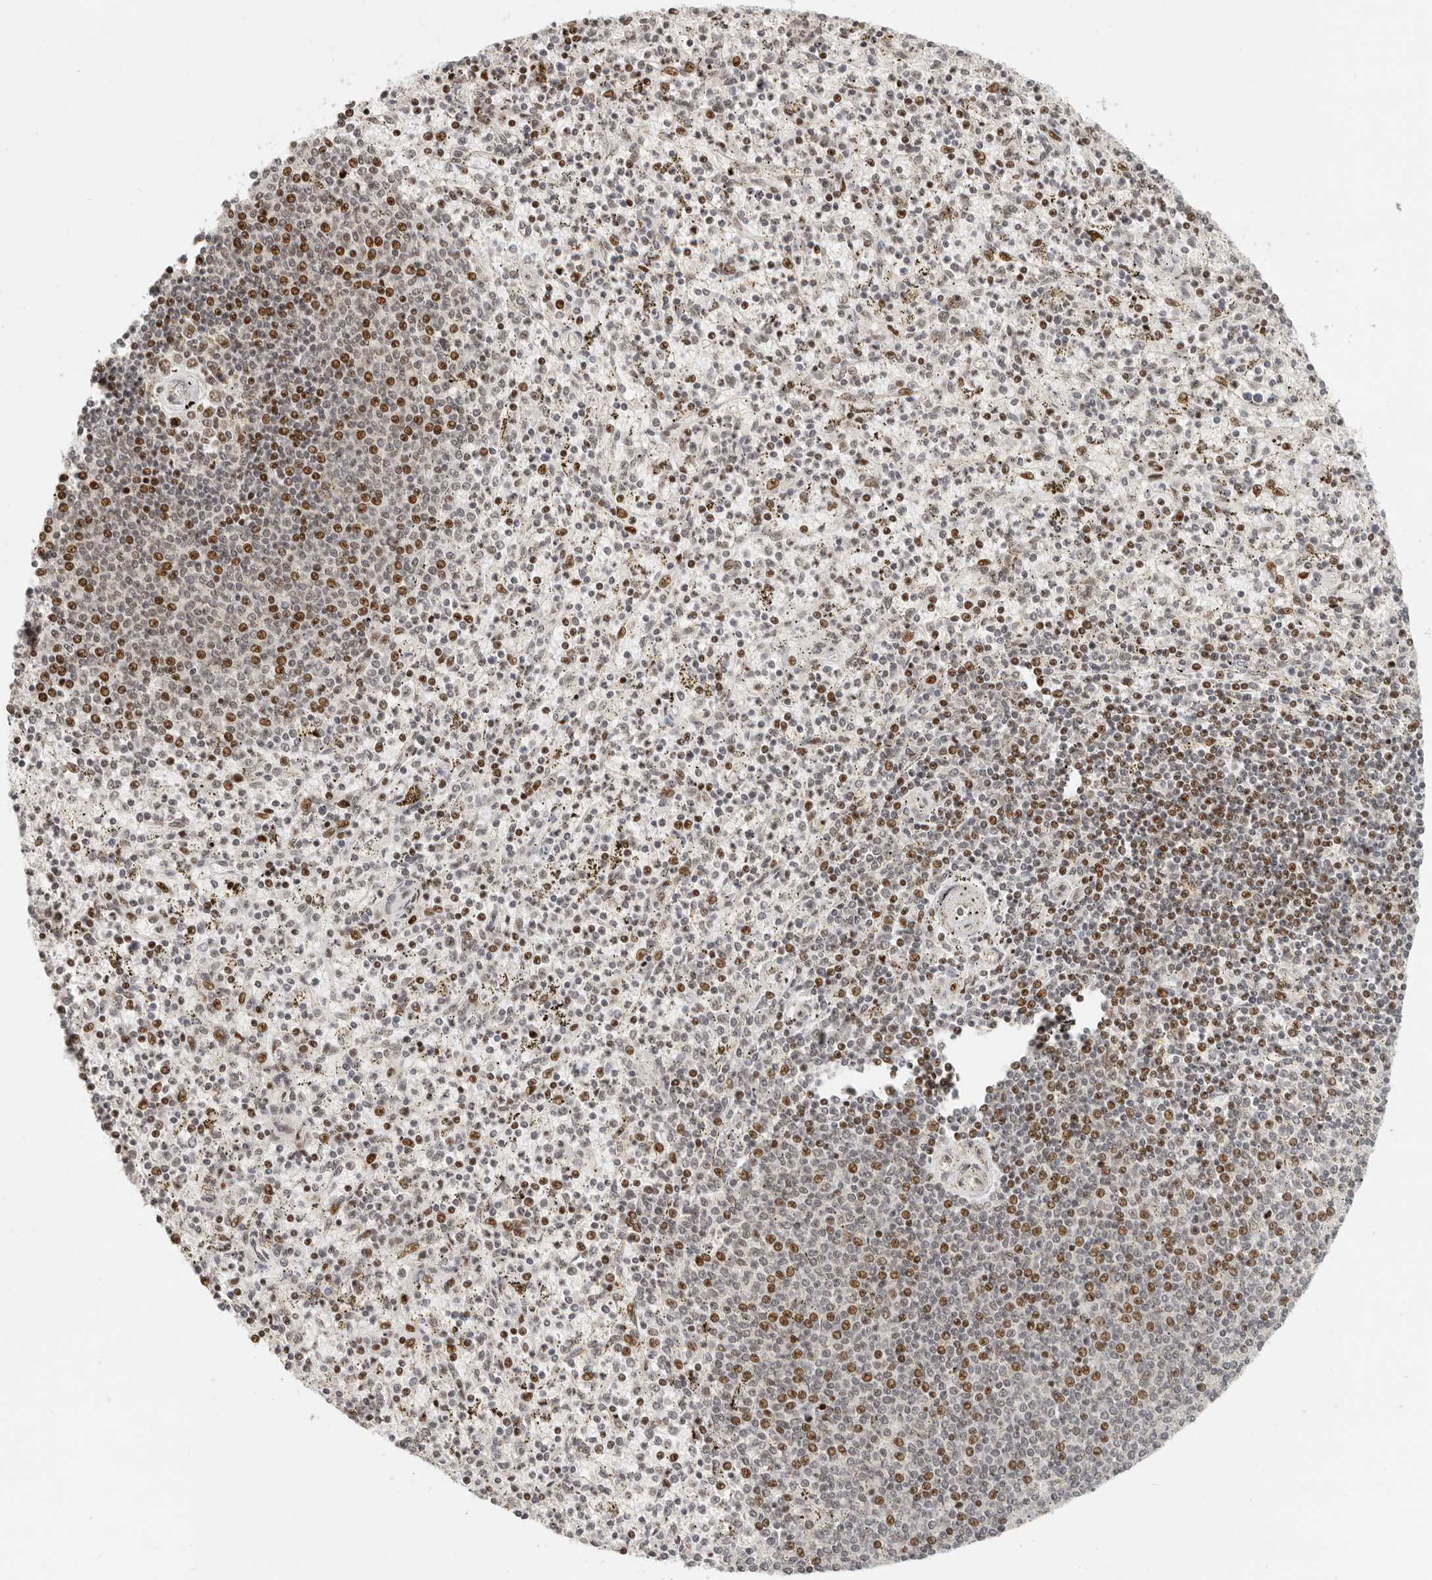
{"staining": {"intensity": "moderate", "quantity": "<25%", "location": "nuclear"}, "tissue": "spleen", "cell_type": "Cells in red pulp", "image_type": "normal", "snomed": [{"axis": "morphology", "description": "Normal tissue, NOS"}, {"axis": "topography", "description": "Spleen"}], "caption": "The immunohistochemical stain highlights moderate nuclear positivity in cells in red pulp of unremarkable spleen.", "gene": "GPBP1L1", "patient": {"sex": "male", "age": 72}}